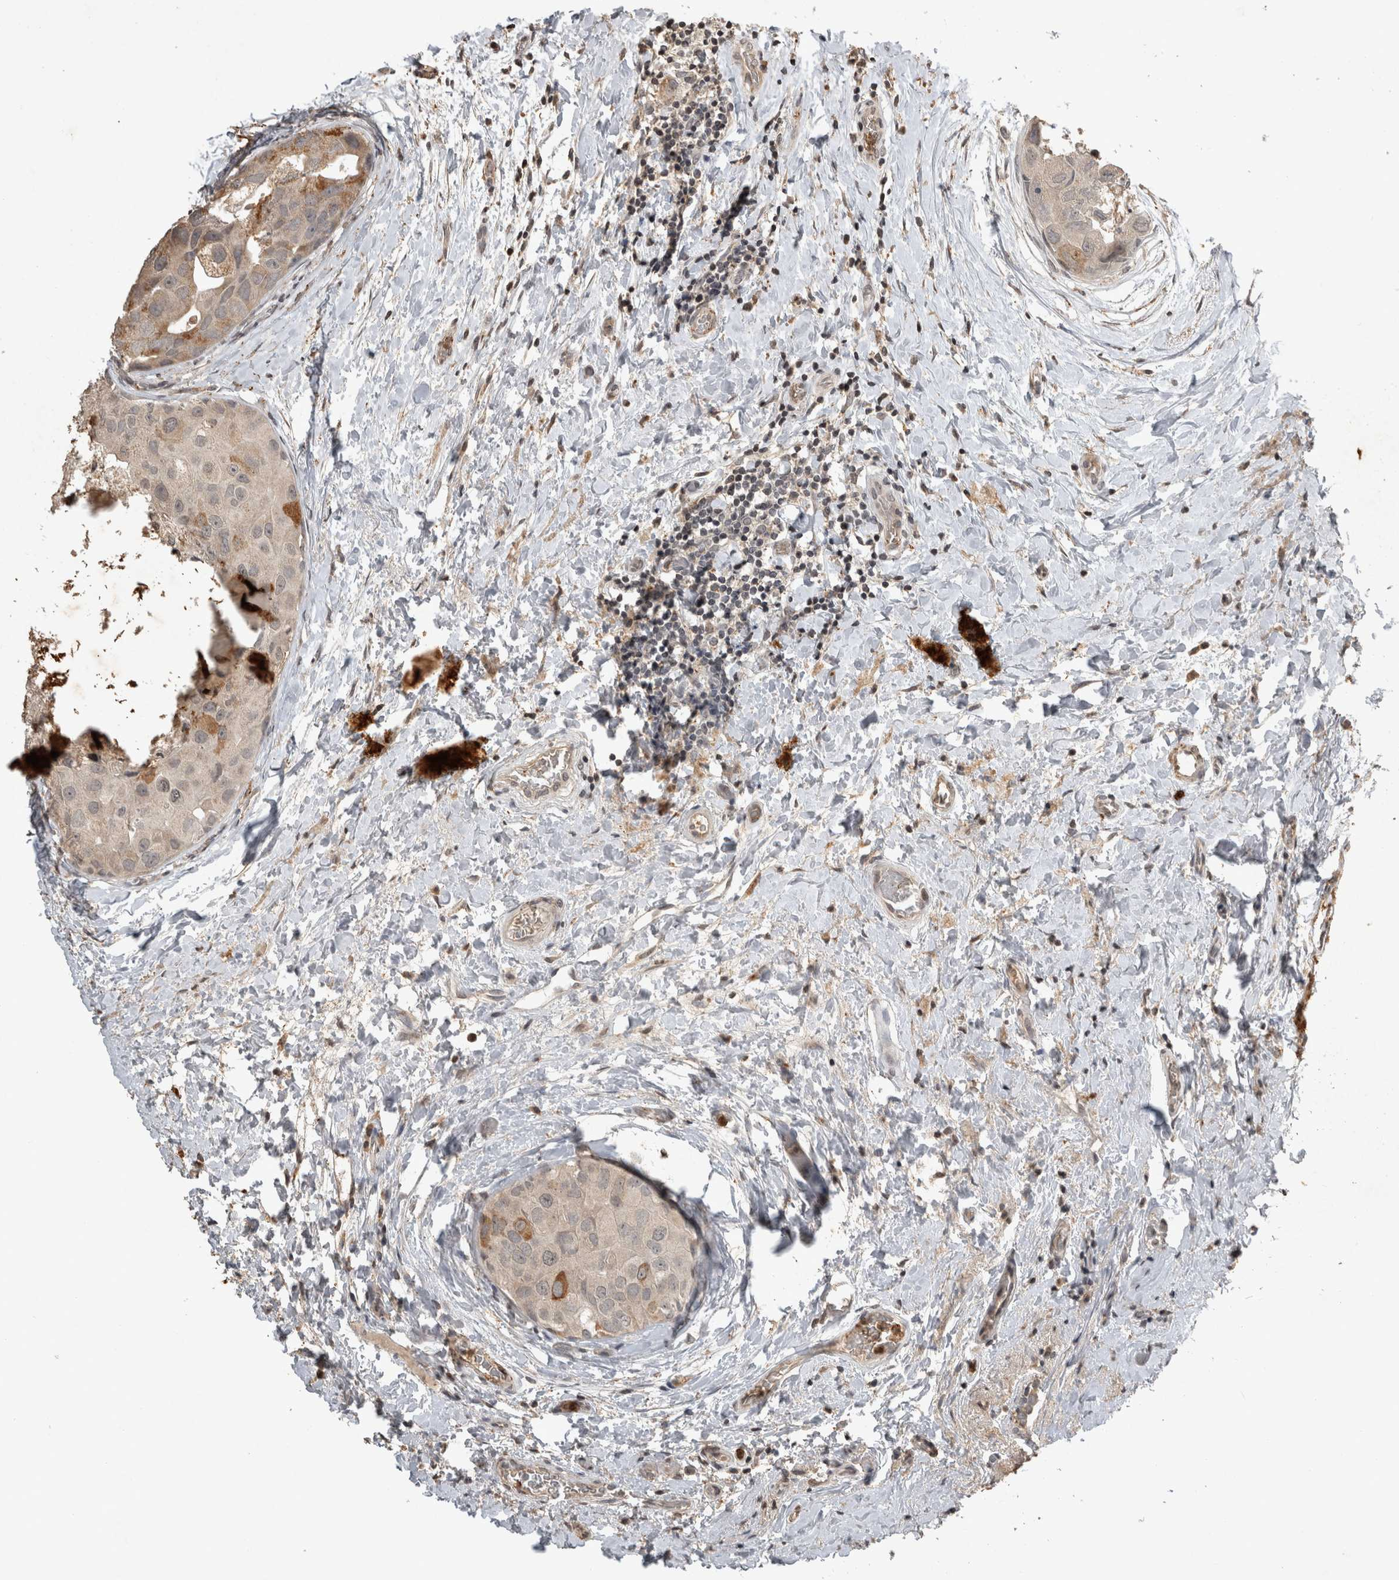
{"staining": {"intensity": "moderate", "quantity": "<25%", "location": "cytoplasmic/membranous"}, "tissue": "breast cancer", "cell_type": "Tumor cells", "image_type": "cancer", "snomed": [{"axis": "morphology", "description": "Duct carcinoma"}, {"axis": "topography", "description": "Breast"}], "caption": "Immunohistochemistry (IHC) (DAB) staining of breast cancer (invasive ductal carcinoma) reveals moderate cytoplasmic/membranous protein positivity in approximately <25% of tumor cells. Using DAB (brown) and hematoxylin (blue) stains, captured at high magnification using brightfield microscopy.", "gene": "HRK", "patient": {"sex": "female", "age": 62}}